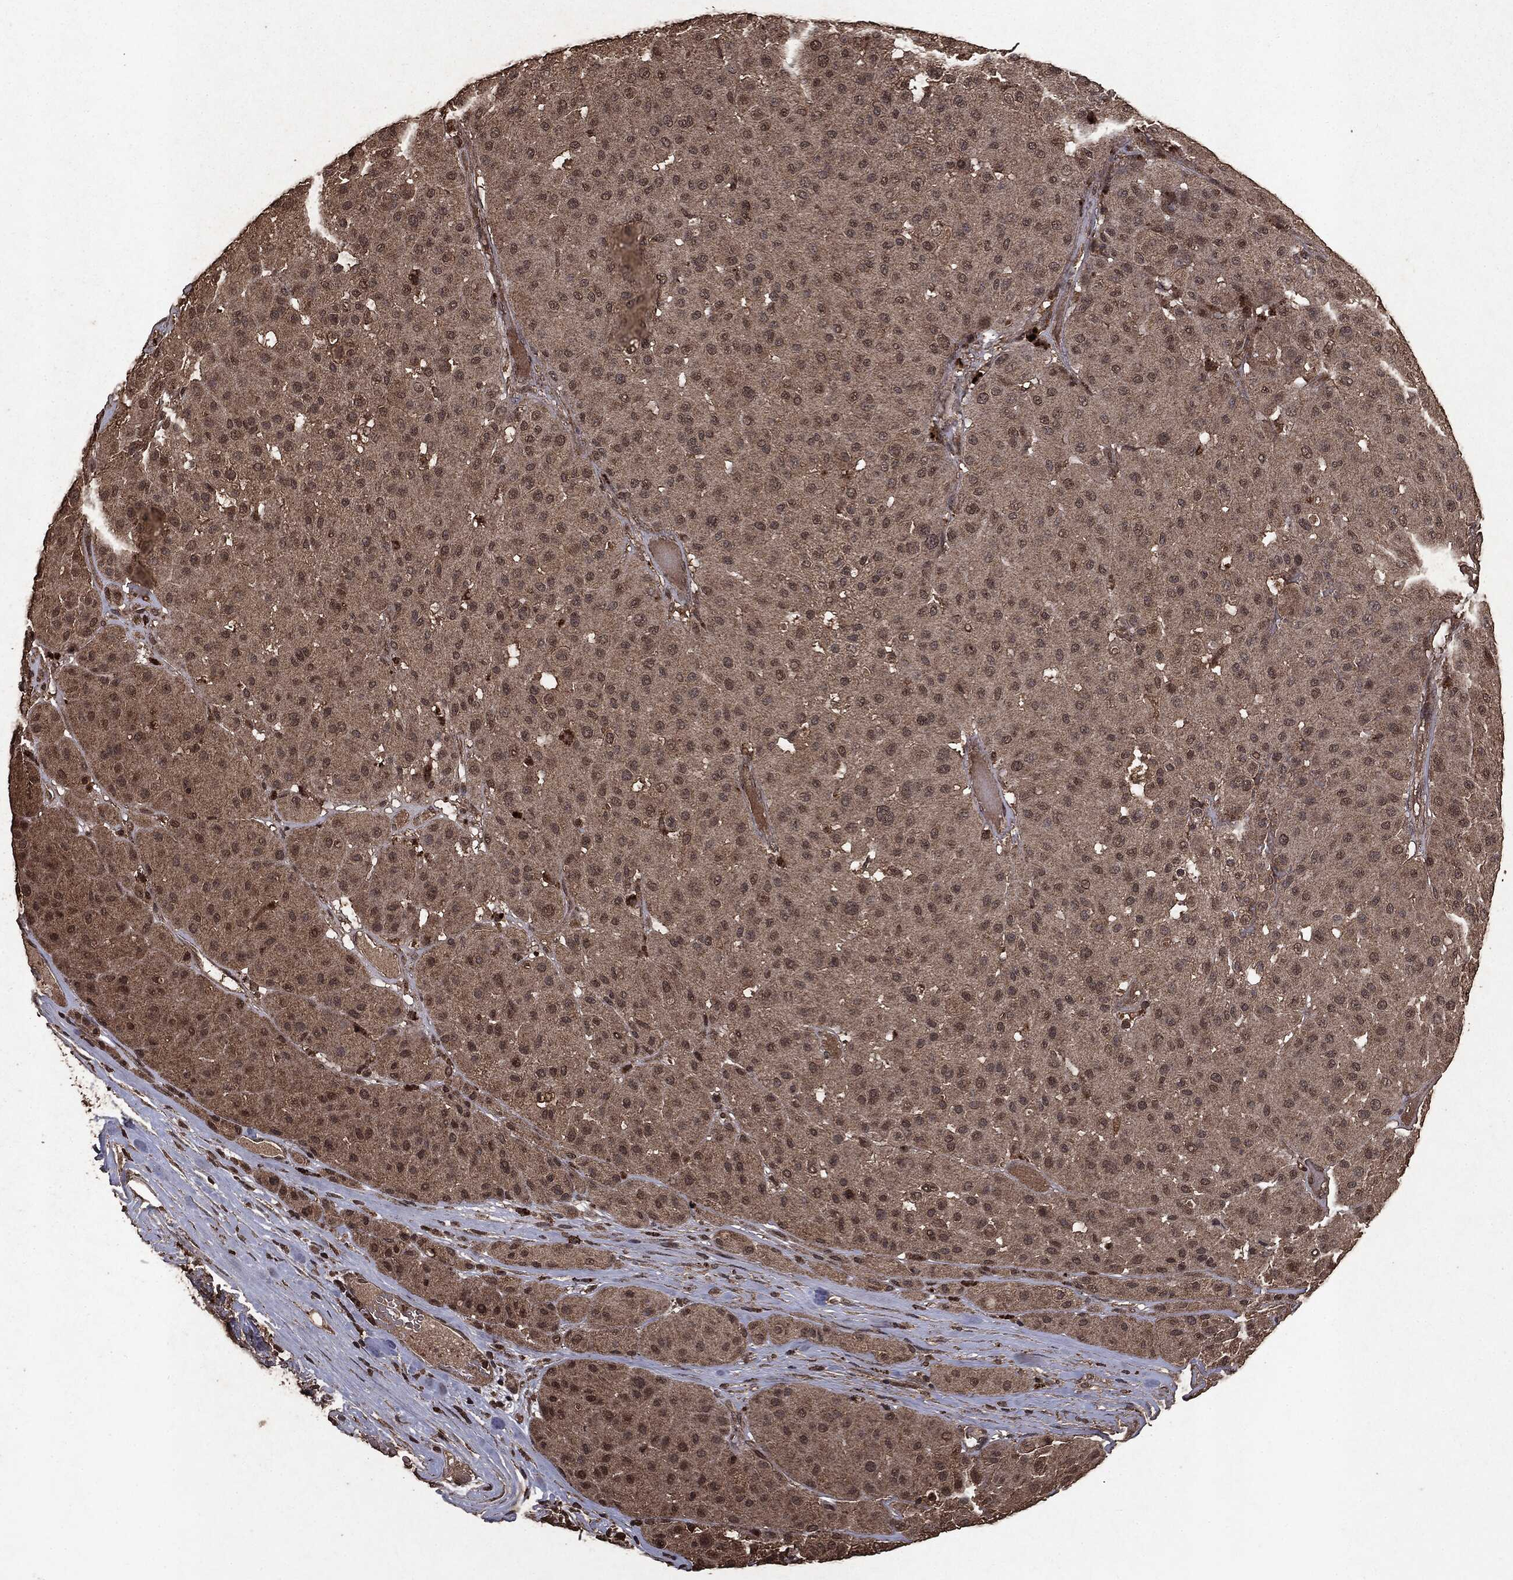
{"staining": {"intensity": "weak", "quantity": "25%-75%", "location": "cytoplasmic/membranous"}, "tissue": "melanoma", "cell_type": "Tumor cells", "image_type": "cancer", "snomed": [{"axis": "morphology", "description": "Malignant melanoma, Metastatic site"}, {"axis": "topography", "description": "Smooth muscle"}], "caption": "This photomicrograph demonstrates immunohistochemistry staining of melanoma, with low weak cytoplasmic/membranous expression in about 25%-75% of tumor cells.", "gene": "NME1", "patient": {"sex": "male", "age": 41}}